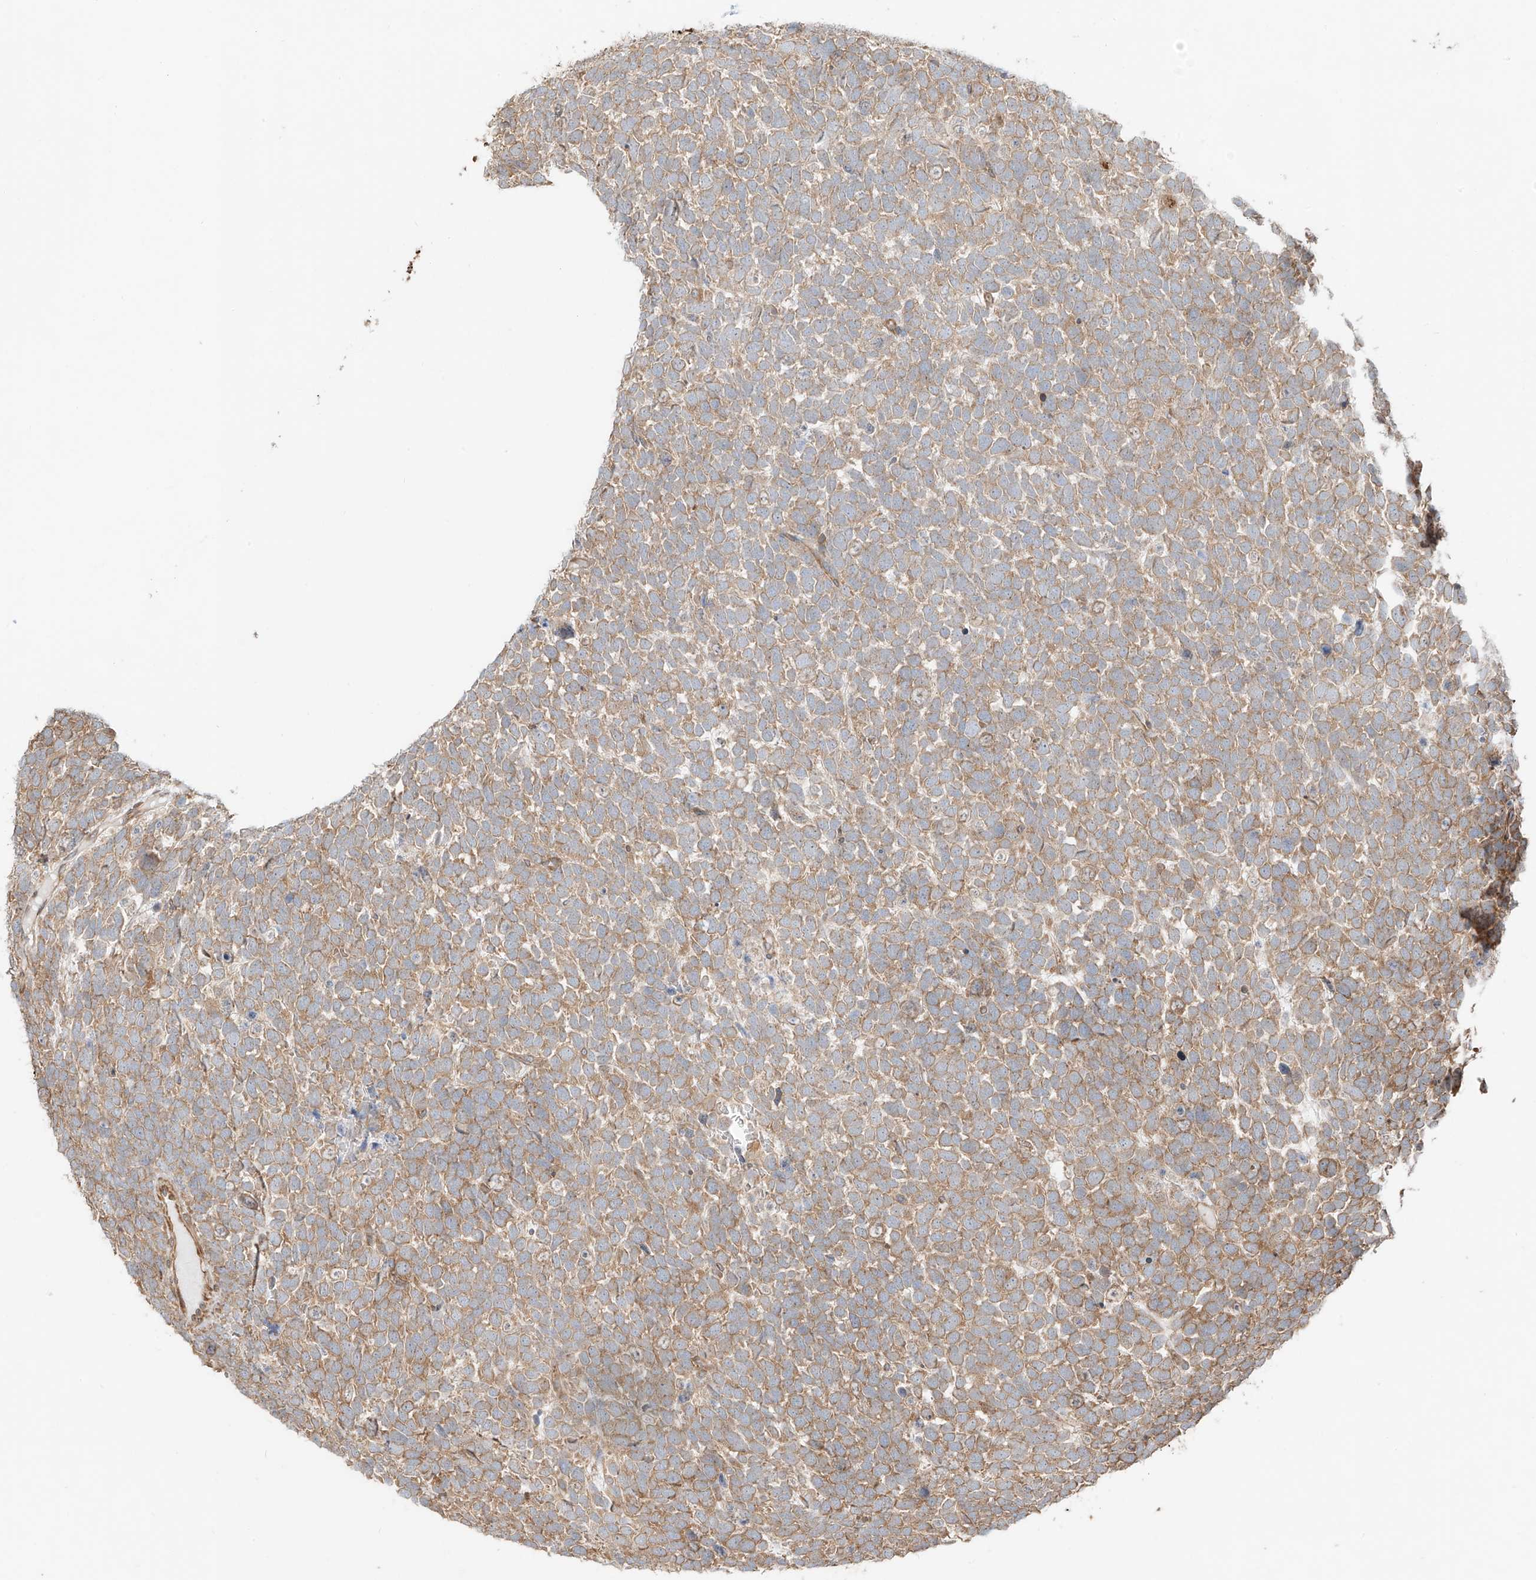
{"staining": {"intensity": "moderate", "quantity": "25%-75%", "location": "cytoplasmic/membranous"}, "tissue": "urothelial cancer", "cell_type": "Tumor cells", "image_type": "cancer", "snomed": [{"axis": "morphology", "description": "Urothelial carcinoma, High grade"}, {"axis": "topography", "description": "Urinary bladder"}], "caption": "This micrograph demonstrates high-grade urothelial carcinoma stained with immunohistochemistry to label a protein in brown. The cytoplasmic/membranous of tumor cells show moderate positivity for the protein. Nuclei are counter-stained blue.", "gene": "CEP162", "patient": {"sex": "female", "age": 82}}